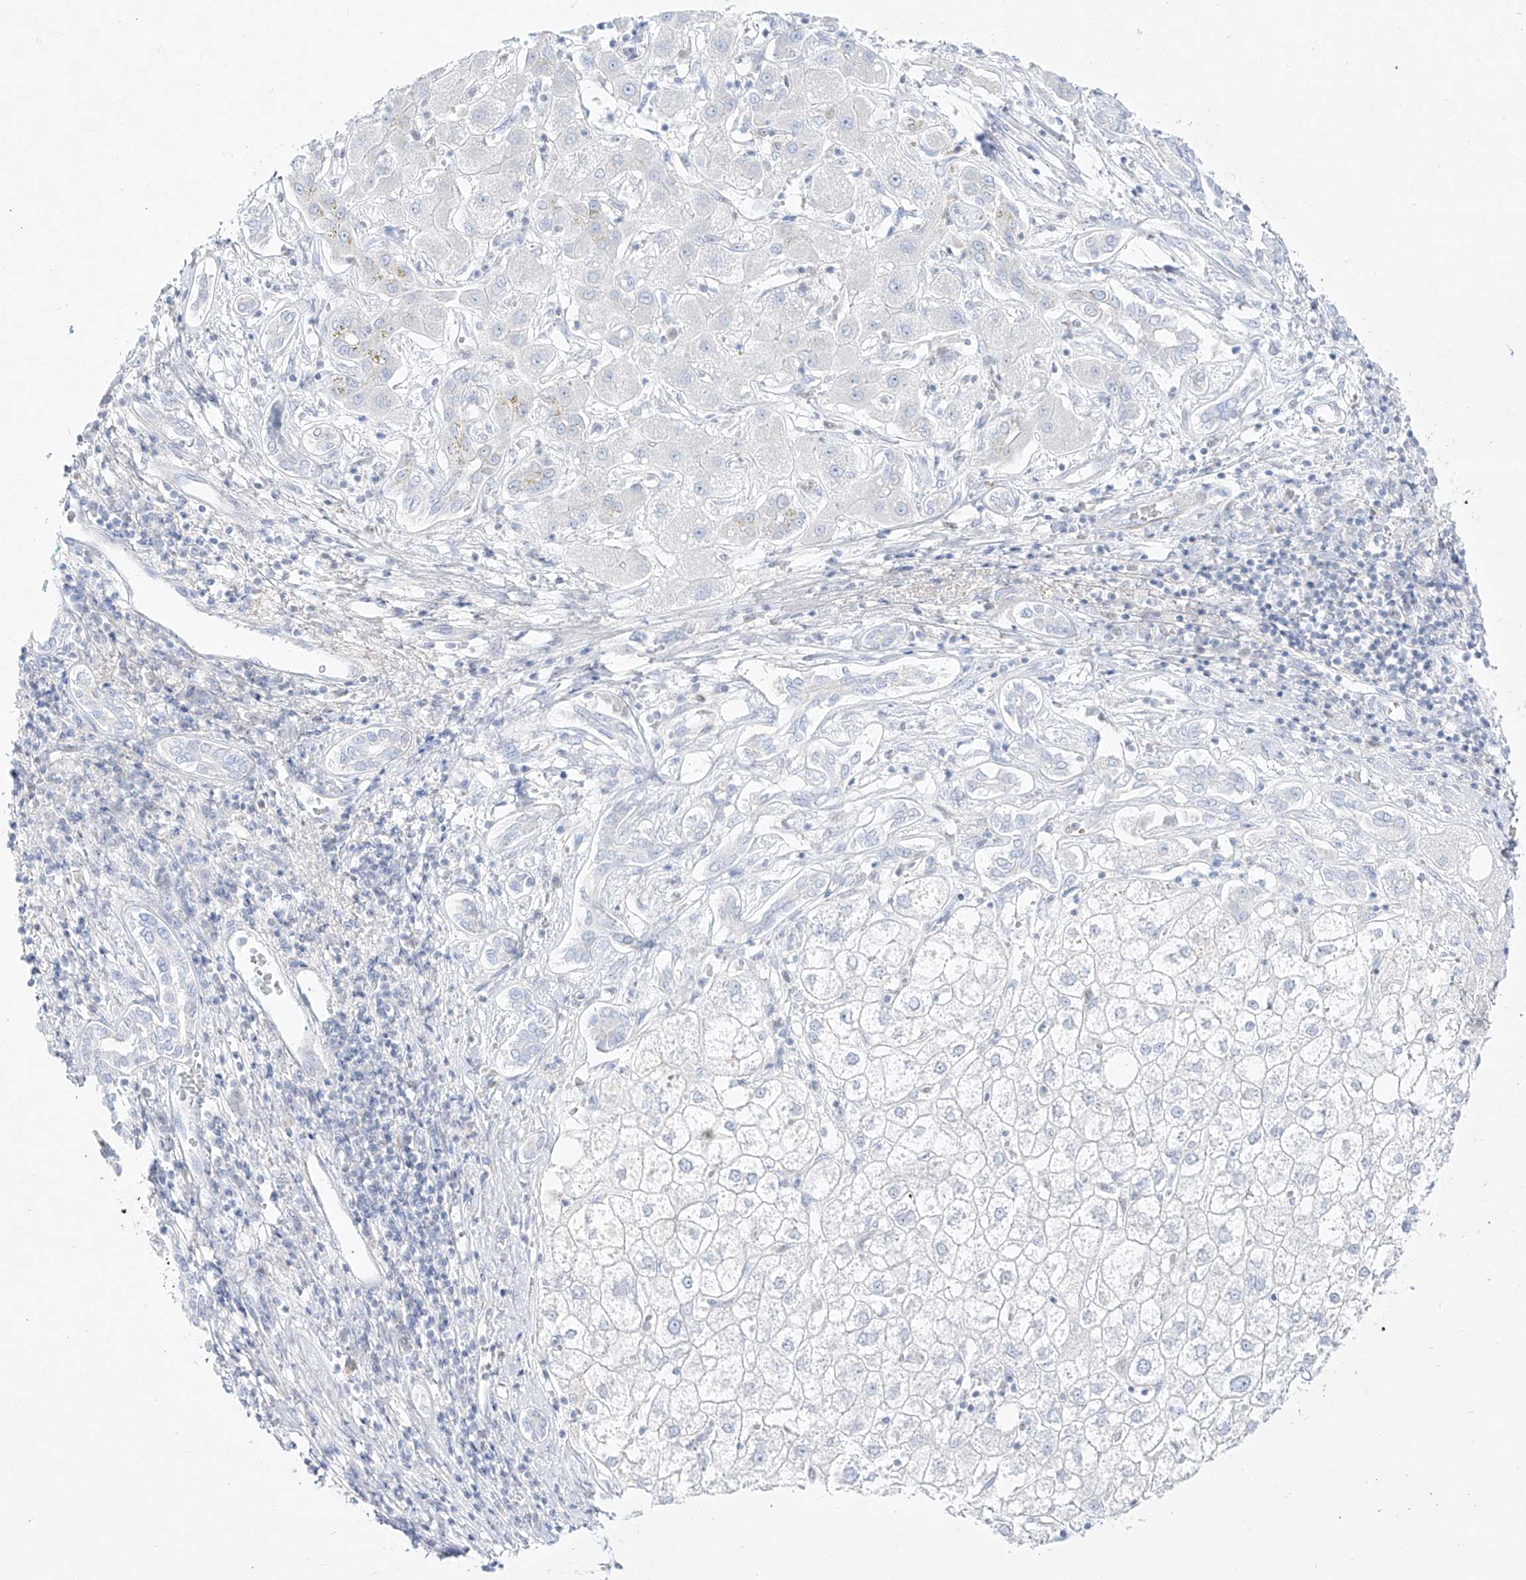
{"staining": {"intensity": "negative", "quantity": "none", "location": "none"}, "tissue": "liver cancer", "cell_type": "Tumor cells", "image_type": "cancer", "snomed": [{"axis": "morphology", "description": "Carcinoma, Hepatocellular, NOS"}, {"axis": "topography", "description": "Liver"}], "caption": "Immunohistochemistry (IHC) micrograph of neoplastic tissue: human liver cancer stained with DAB (3,3'-diaminobenzidine) displays no significant protein expression in tumor cells.", "gene": "DMKN", "patient": {"sex": "male", "age": 65}}